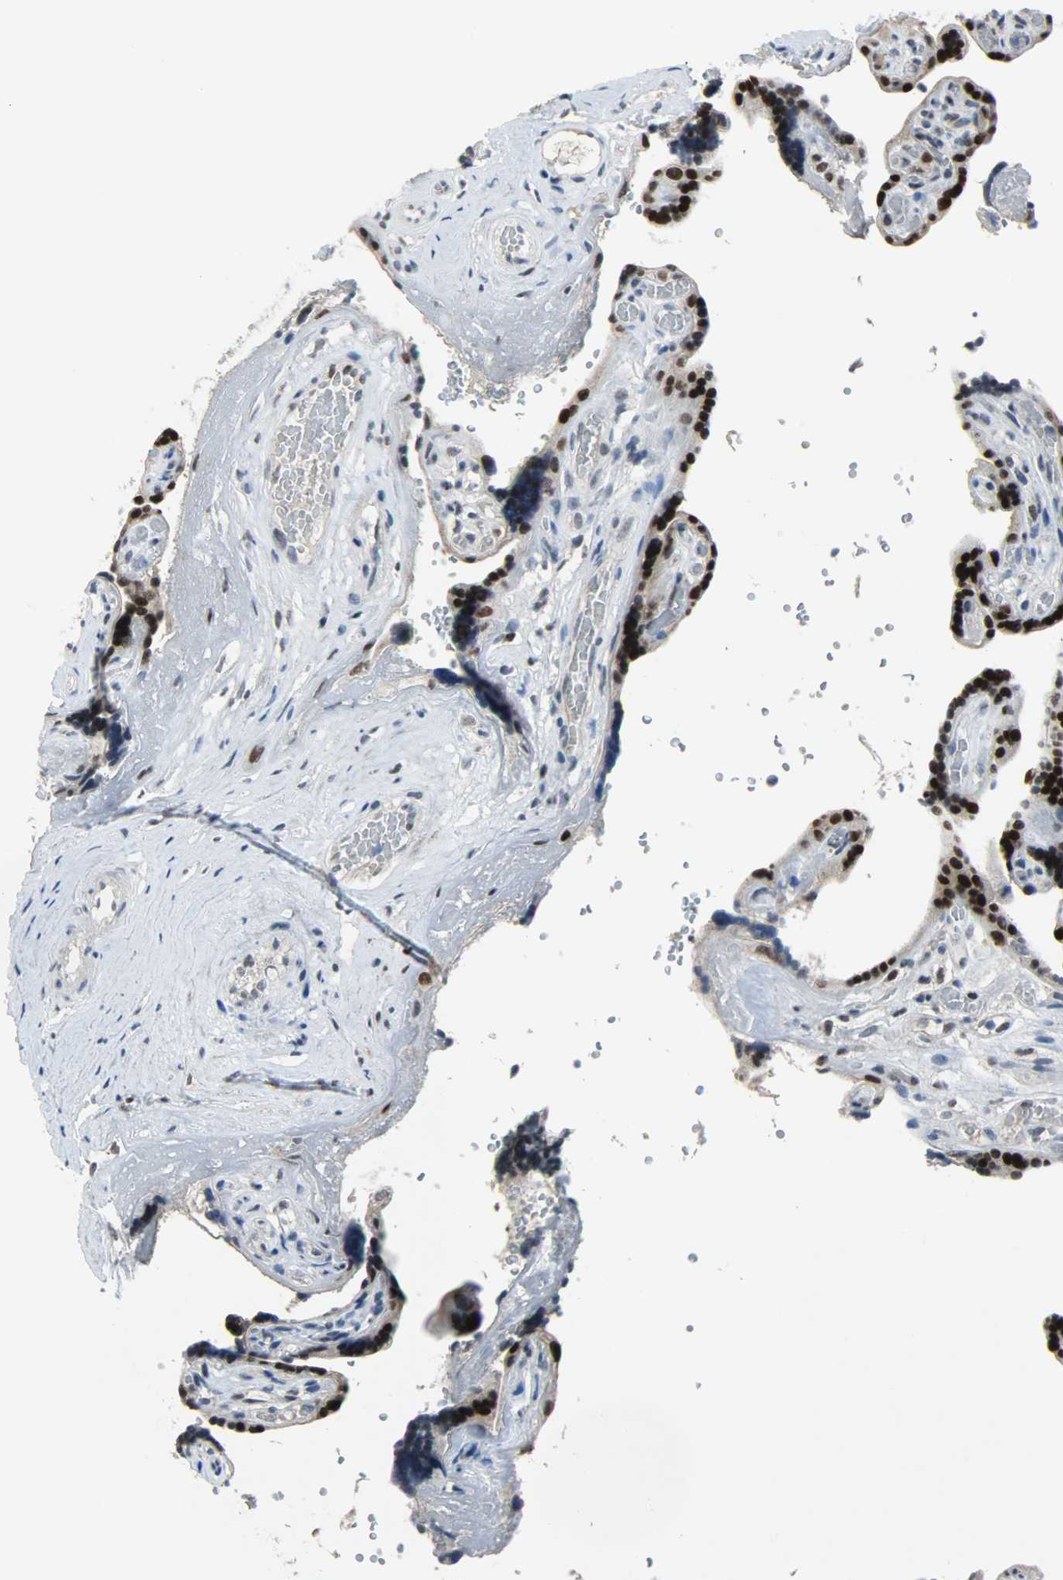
{"staining": {"intensity": "negative", "quantity": "none", "location": "none"}, "tissue": "placenta", "cell_type": "Decidual cells", "image_type": "normal", "snomed": [{"axis": "morphology", "description": "Normal tissue, NOS"}, {"axis": "topography", "description": "Placenta"}], "caption": "This is a micrograph of immunohistochemistry (IHC) staining of normal placenta, which shows no expression in decidual cells. (DAB (3,3'-diaminobenzidine) immunohistochemistry with hematoxylin counter stain).", "gene": "PPARG", "patient": {"sex": "female", "age": 30}}